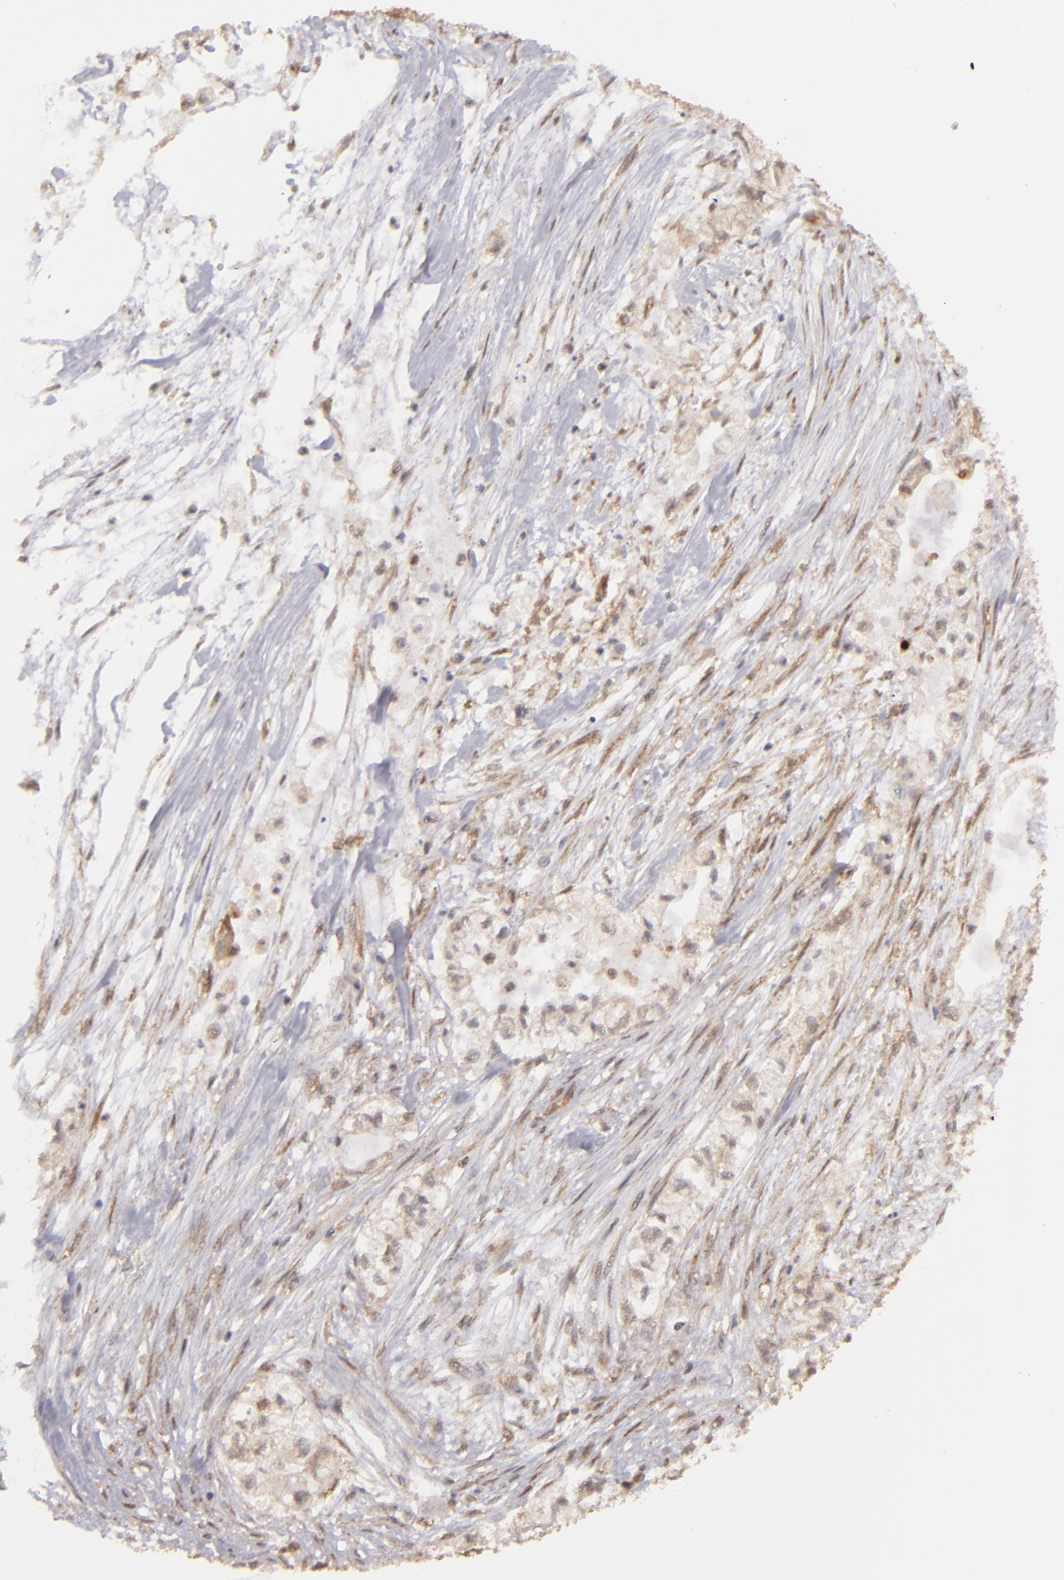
{"staining": {"intensity": "weak", "quantity": "25%-75%", "location": "cytoplasmic/membranous"}, "tissue": "pancreatic cancer", "cell_type": "Tumor cells", "image_type": "cancer", "snomed": [{"axis": "morphology", "description": "Adenocarcinoma, NOS"}, {"axis": "topography", "description": "Pancreas"}], "caption": "About 25%-75% of tumor cells in pancreatic cancer (adenocarcinoma) show weak cytoplasmic/membranous protein expression as visualized by brown immunohistochemical staining.", "gene": "MAPK3", "patient": {"sex": "male", "age": 79}}